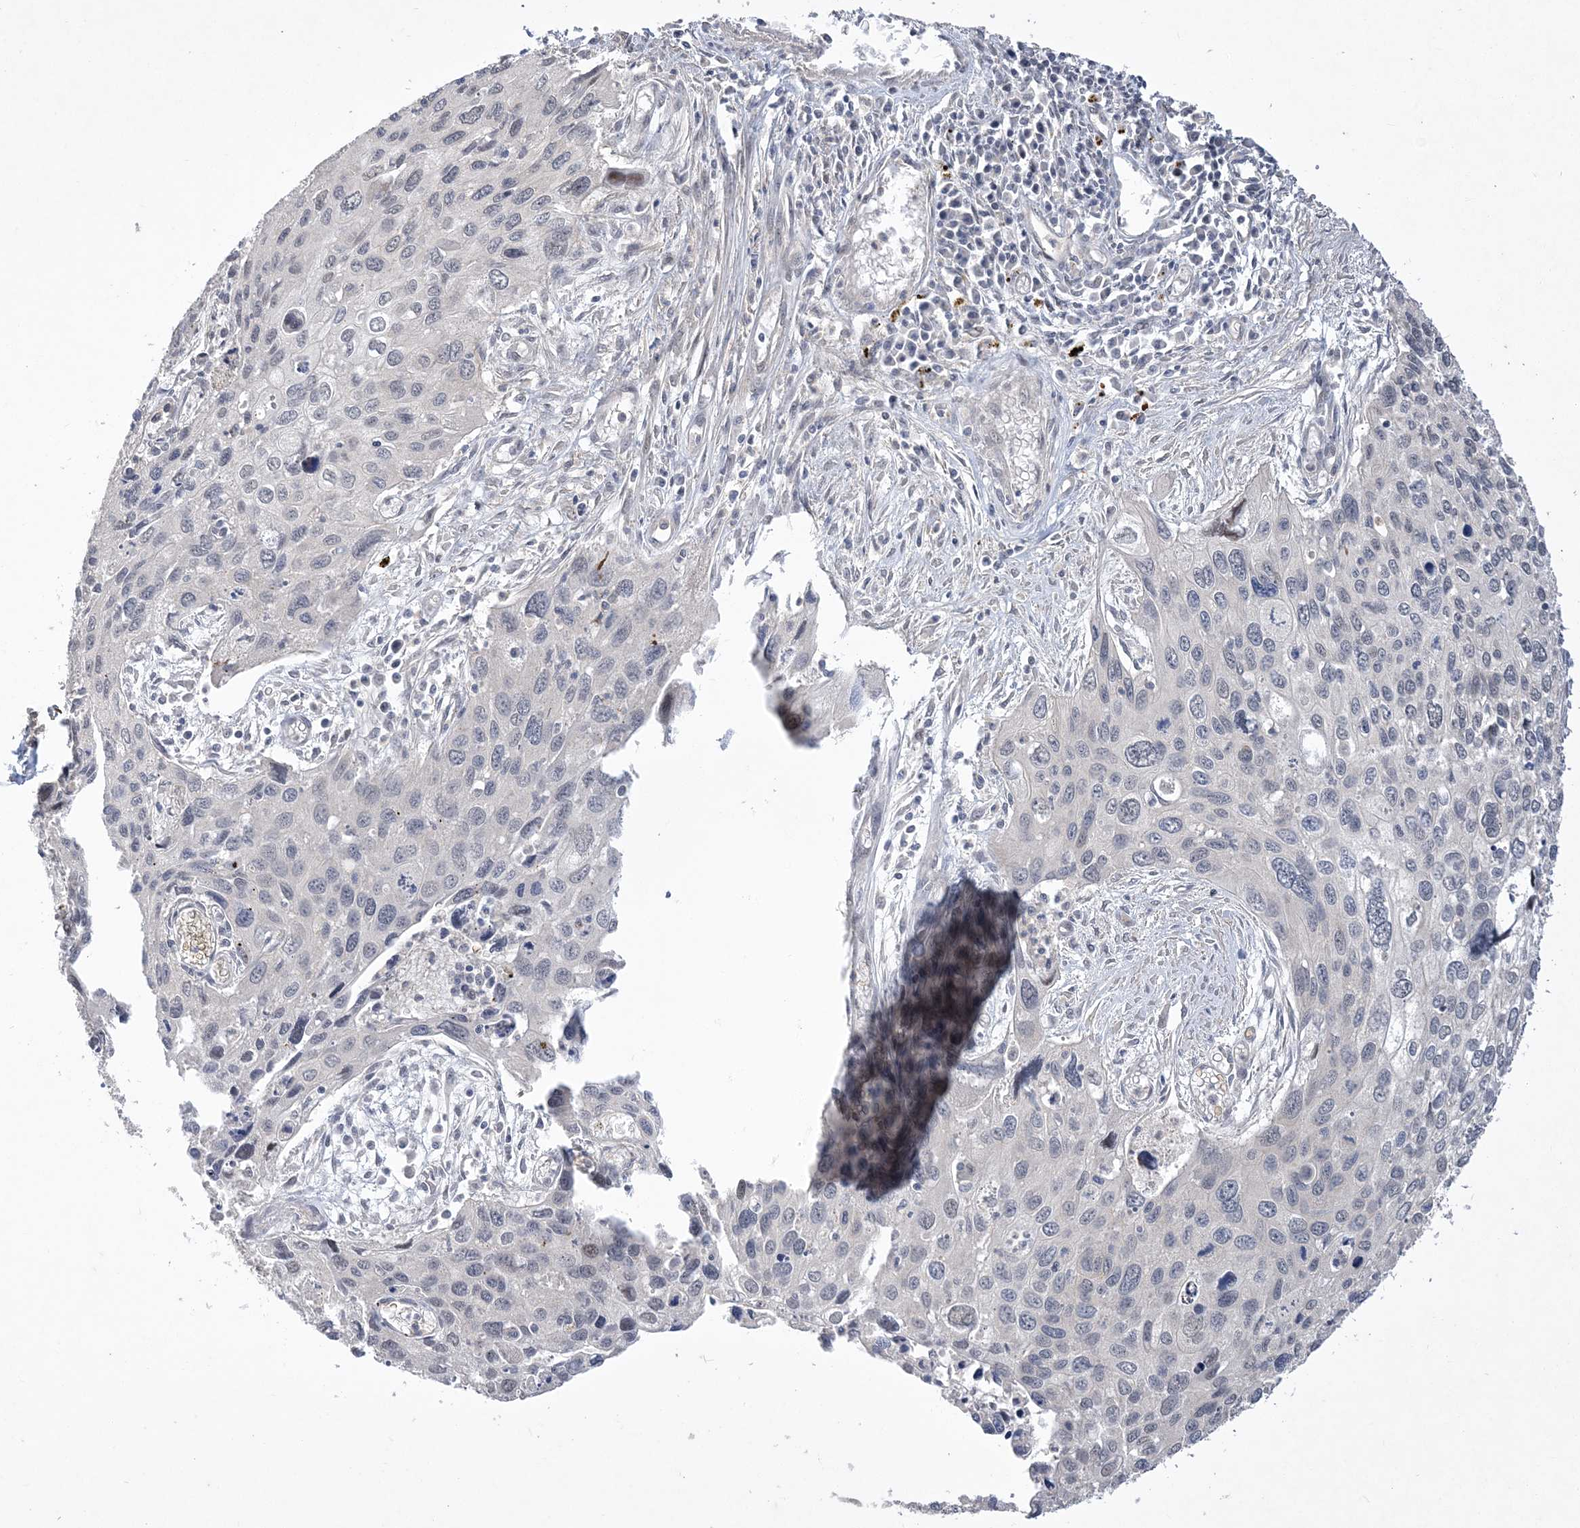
{"staining": {"intensity": "negative", "quantity": "none", "location": "none"}, "tissue": "cervical cancer", "cell_type": "Tumor cells", "image_type": "cancer", "snomed": [{"axis": "morphology", "description": "Squamous cell carcinoma, NOS"}, {"axis": "topography", "description": "Cervix"}], "caption": "An IHC photomicrograph of squamous cell carcinoma (cervical) is shown. There is no staining in tumor cells of squamous cell carcinoma (cervical). (Brightfield microscopy of DAB immunohistochemistry at high magnification).", "gene": "TSPEAR", "patient": {"sex": "female", "age": 55}}